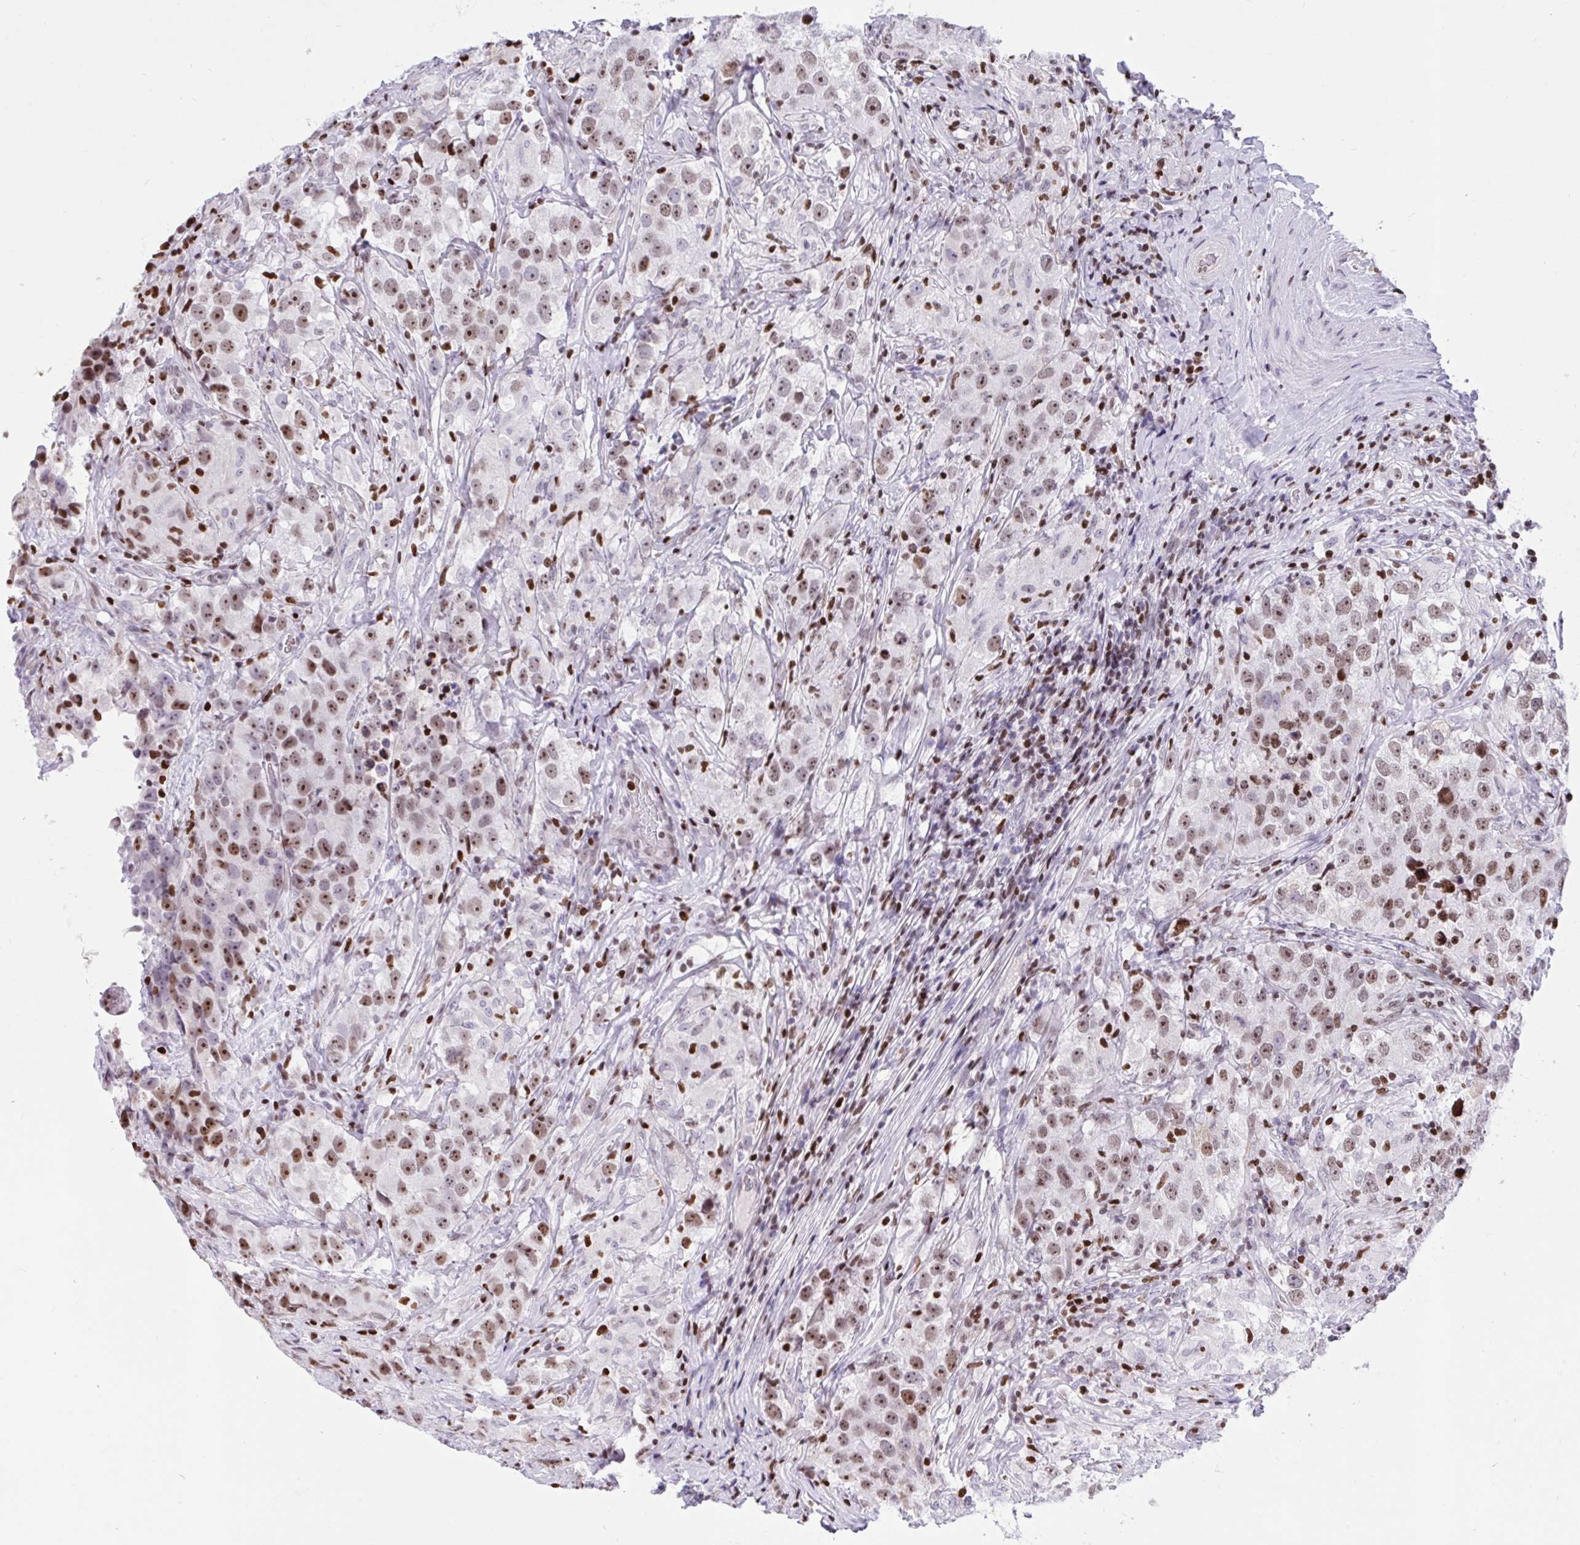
{"staining": {"intensity": "moderate", "quantity": ">75%", "location": "nuclear"}, "tissue": "testis cancer", "cell_type": "Tumor cells", "image_type": "cancer", "snomed": [{"axis": "morphology", "description": "Seminoma, NOS"}, {"axis": "topography", "description": "Testis"}], "caption": "Protein staining exhibits moderate nuclear positivity in about >75% of tumor cells in testis seminoma.", "gene": "HMGB2", "patient": {"sex": "male", "age": 46}}